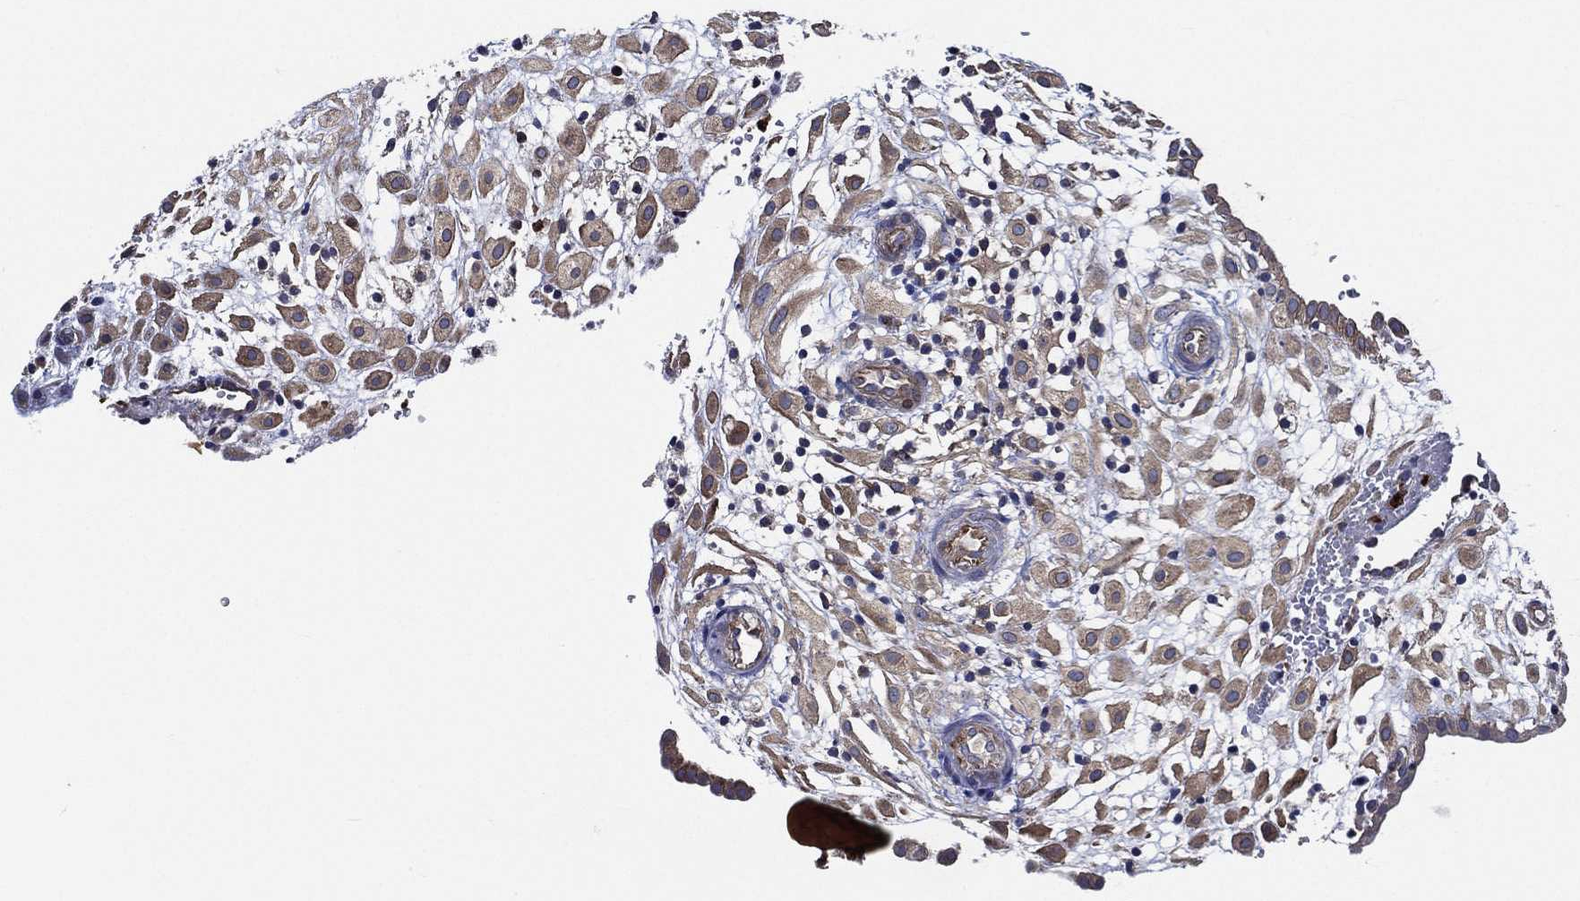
{"staining": {"intensity": "weak", "quantity": ">75%", "location": "cytoplasmic/membranous"}, "tissue": "placenta", "cell_type": "Decidual cells", "image_type": "normal", "snomed": [{"axis": "morphology", "description": "Normal tissue, NOS"}, {"axis": "topography", "description": "Placenta"}], "caption": "Normal placenta displays weak cytoplasmic/membranous staining in approximately >75% of decidual cells, visualized by immunohistochemistry. The protein is shown in brown color, while the nuclei are stained blue.", "gene": "KIF20B", "patient": {"sex": "female", "age": 24}}